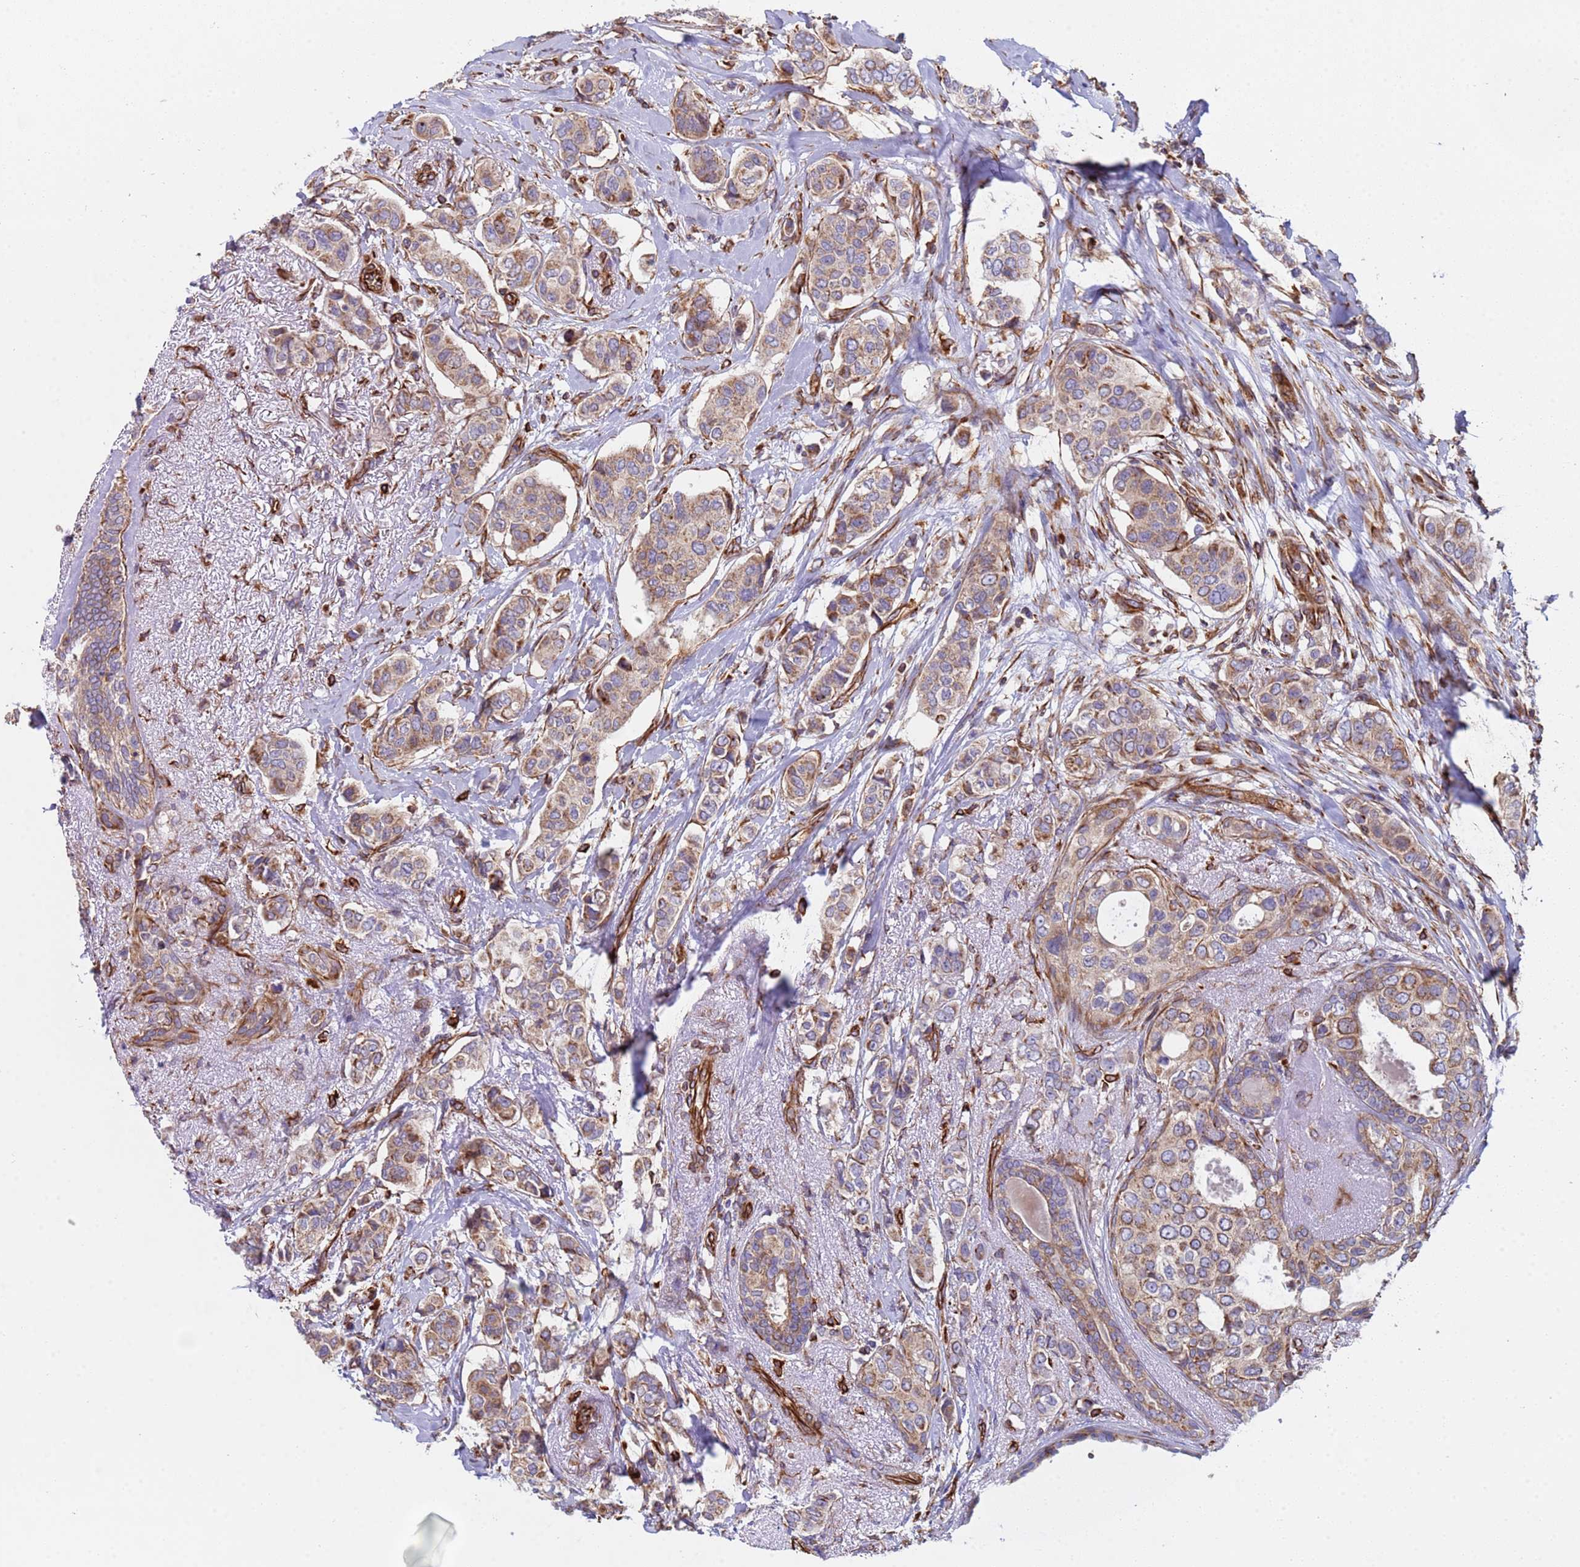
{"staining": {"intensity": "moderate", "quantity": ">75%", "location": "cytoplasmic/membranous"}, "tissue": "breast cancer", "cell_type": "Tumor cells", "image_type": "cancer", "snomed": [{"axis": "morphology", "description": "Lobular carcinoma"}, {"axis": "topography", "description": "Breast"}], "caption": "Moderate cytoplasmic/membranous staining for a protein is present in about >75% of tumor cells of breast cancer using IHC.", "gene": "NUDT12", "patient": {"sex": "female", "age": 51}}